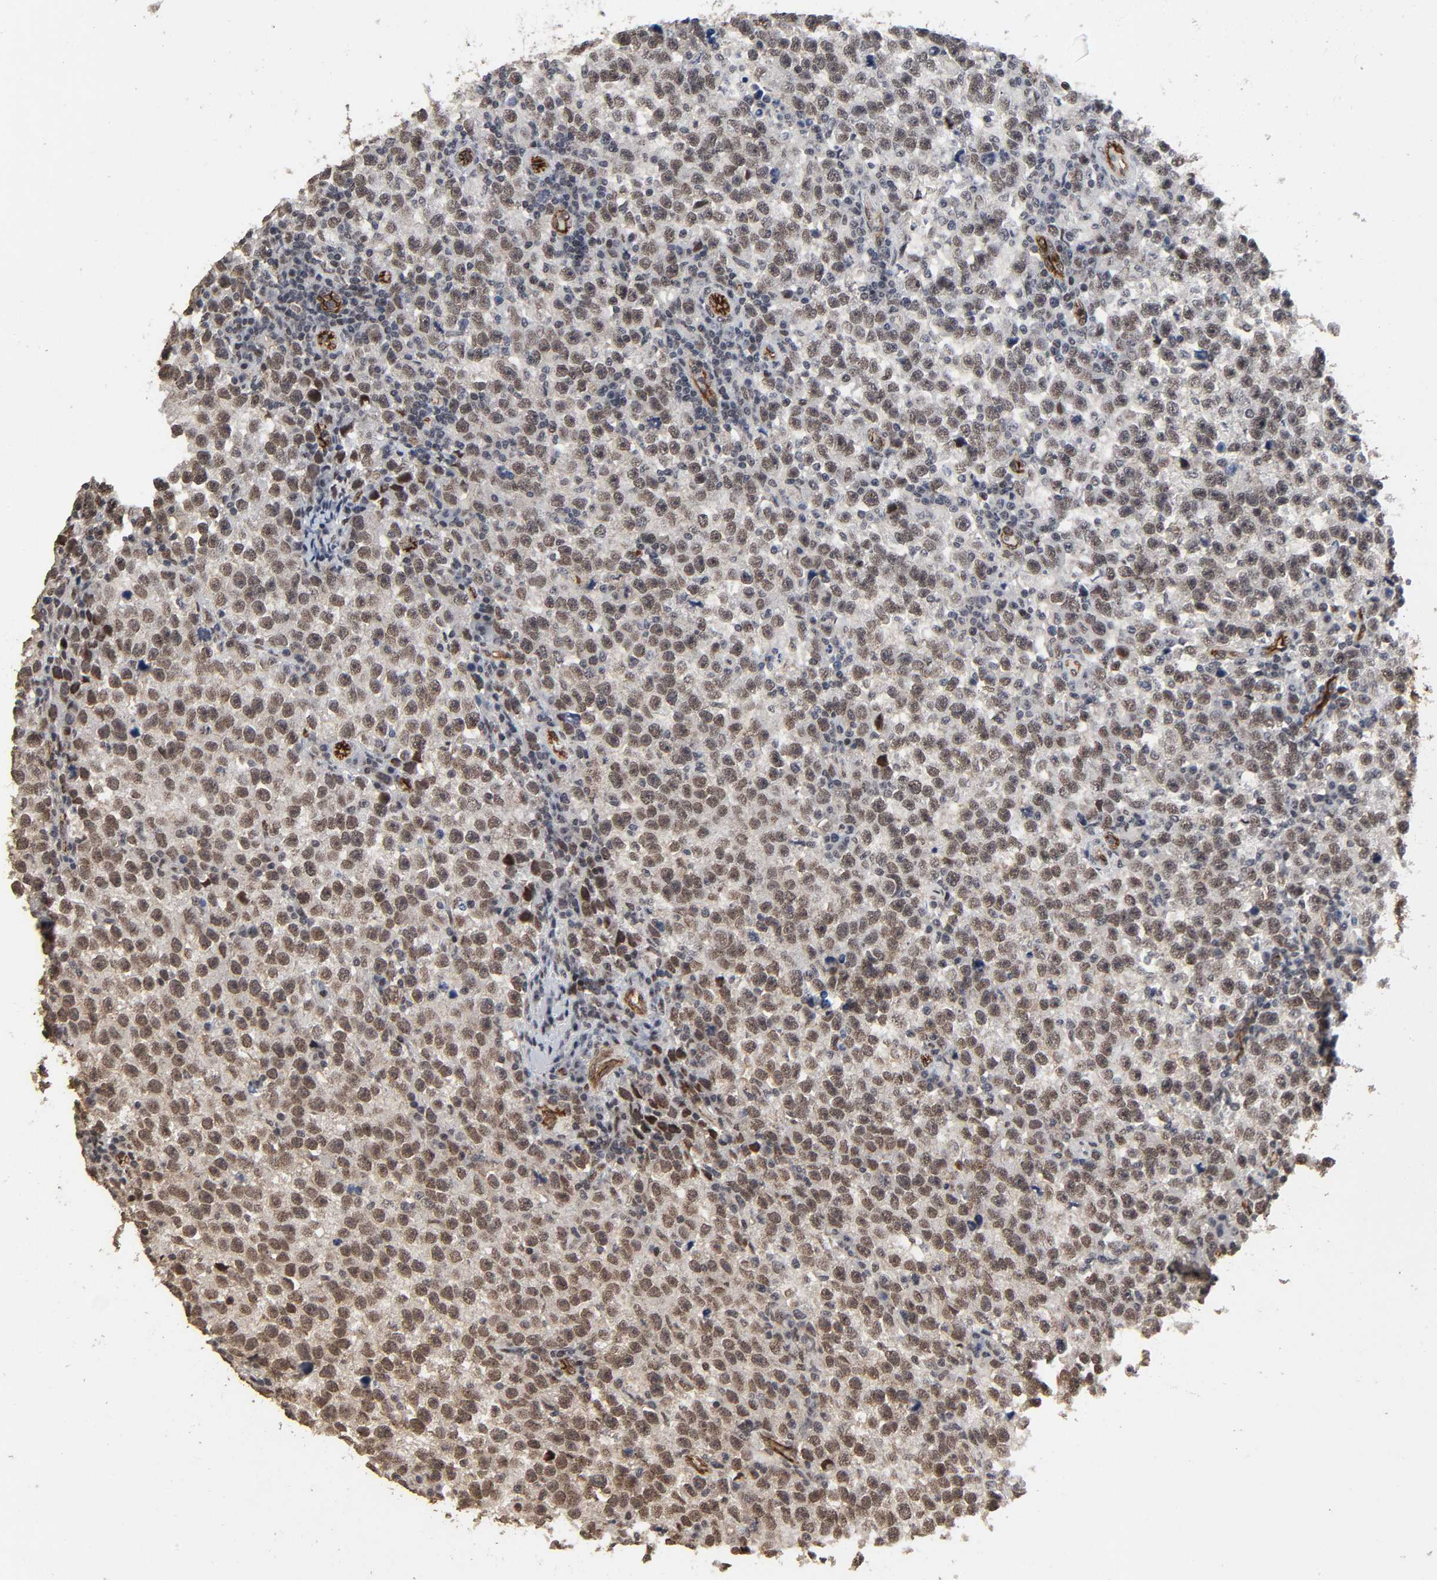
{"staining": {"intensity": "moderate", "quantity": "25%-75%", "location": "cytoplasmic/membranous,nuclear"}, "tissue": "testis cancer", "cell_type": "Tumor cells", "image_type": "cancer", "snomed": [{"axis": "morphology", "description": "Seminoma, NOS"}, {"axis": "topography", "description": "Testis"}], "caption": "Testis seminoma was stained to show a protein in brown. There is medium levels of moderate cytoplasmic/membranous and nuclear expression in approximately 25%-75% of tumor cells. The protein is stained brown, and the nuclei are stained in blue (DAB IHC with brightfield microscopy, high magnification).", "gene": "AHNAK2", "patient": {"sex": "male", "age": 43}}